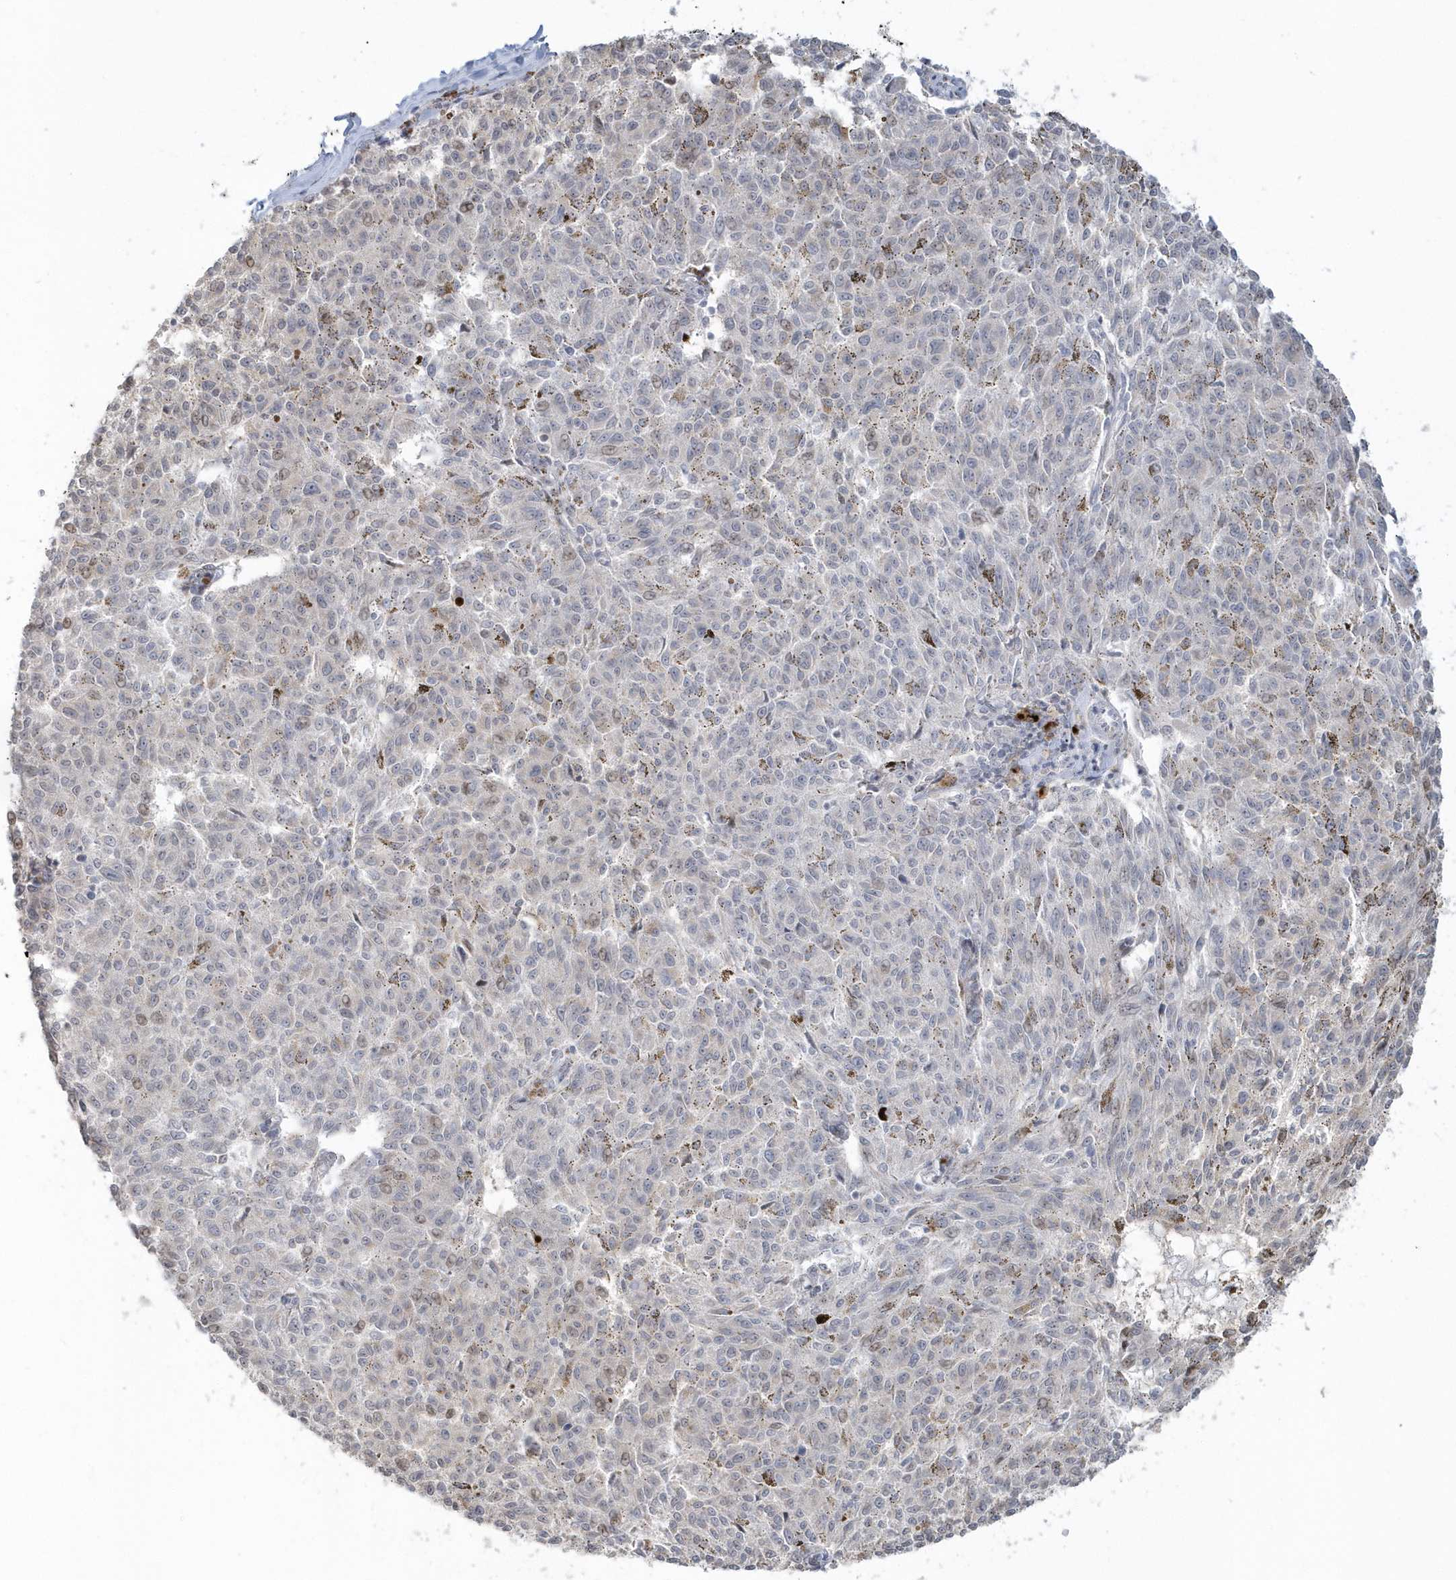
{"staining": {"intensity": "negative", "quantity": "none", "location": "none"}, "tissue": "melanoma", "cell_type": "Tumor cells", "image_type": "cancer", "snomed": [{"axis": "morphology", "description": "Malignant melanoma, NOS"}, {"axis": "topography", "description": "Skin"}], "caption": "Immunohistochemistry image of human melanoma stained for a protein (brown), which shows no staining in tumor cells.", "gene": "DHFR", "patient": {"sex": "female", "age": 72}}